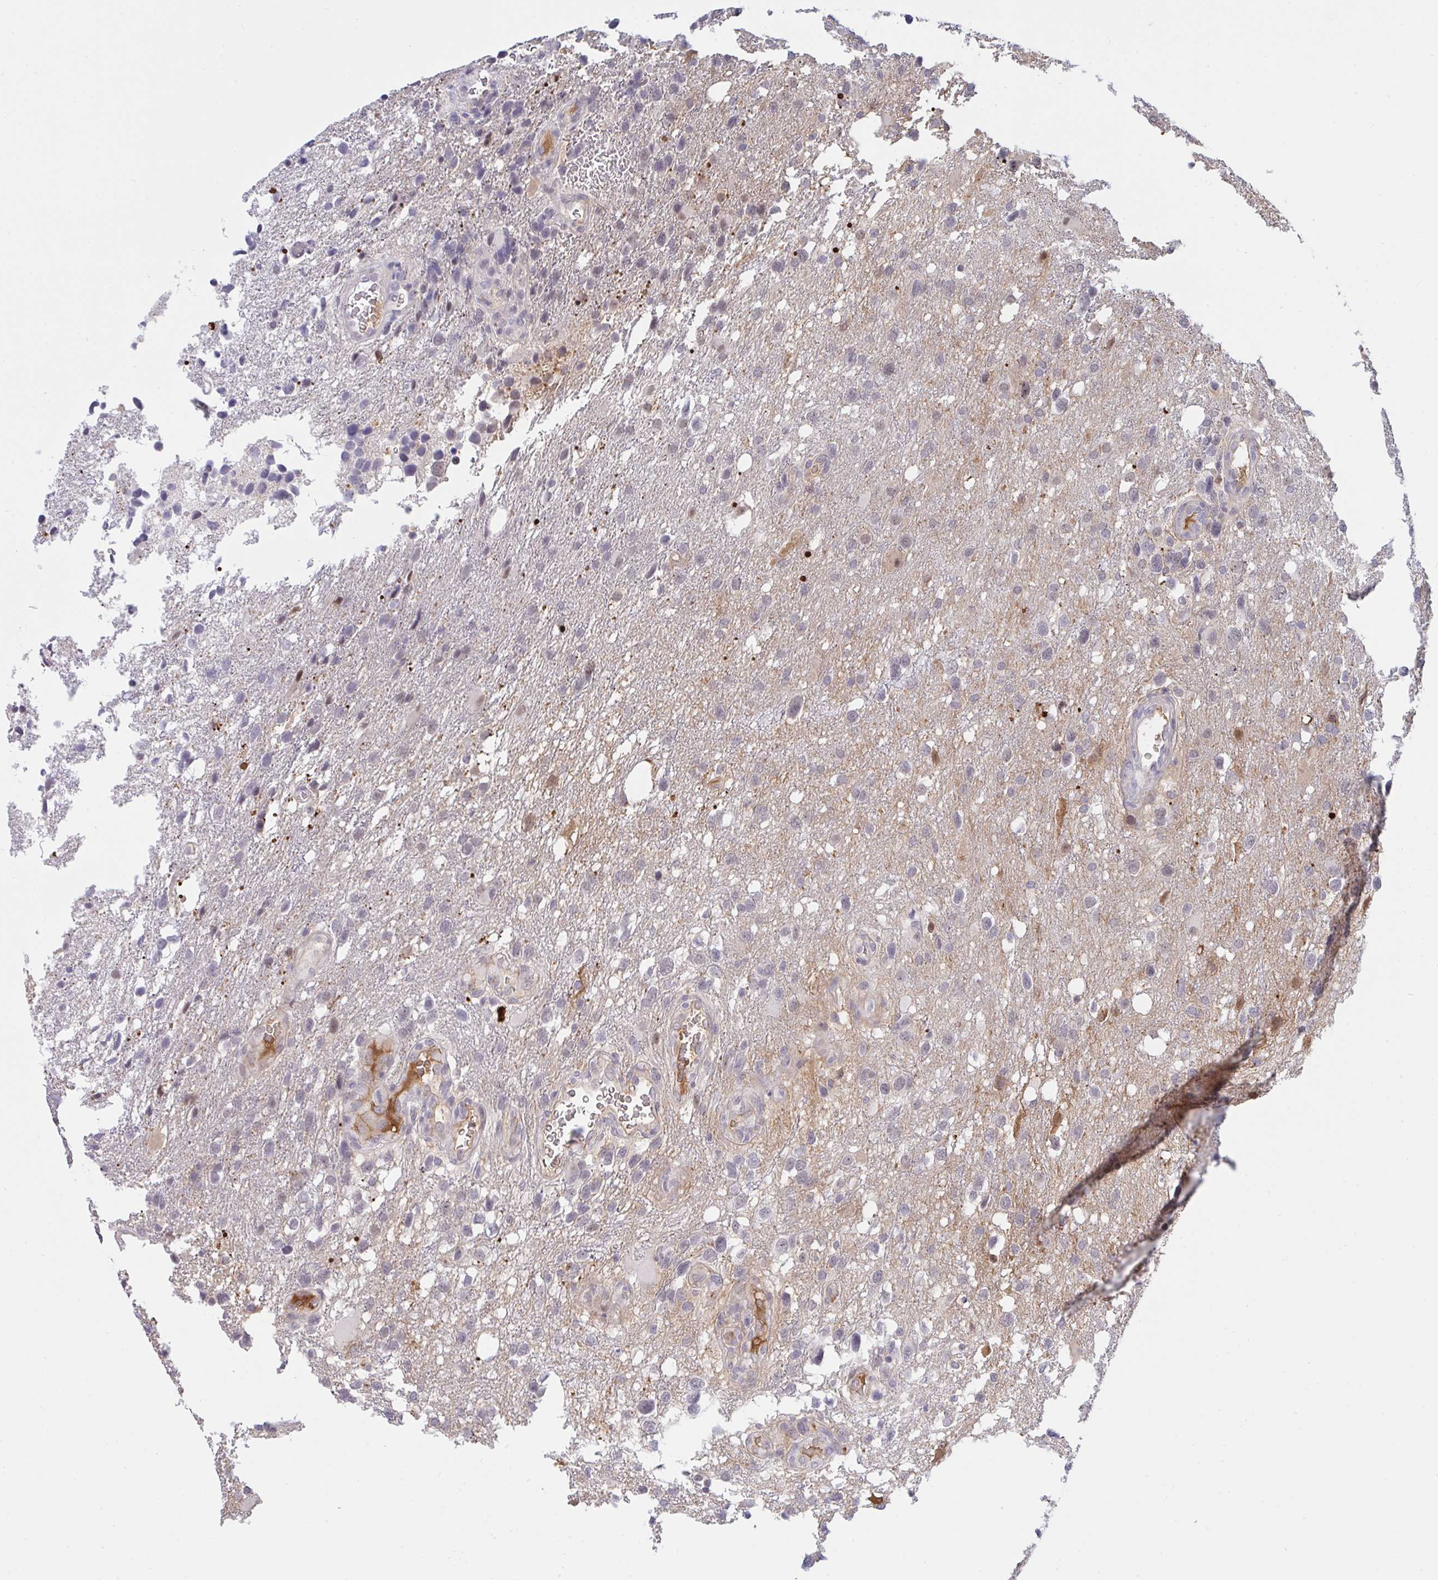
{"staining": {"intensity": "negative", "quantity": "none", "location": "none"}, "tissue": "glioma", "cell_type": "Tumor cells", "image_type": "cancer", "snomed": [{"axis": "morphology", "description": "Glioma, malignant, High grade"}, {"axis": "topography", "description": "Brain"}], "caption": "The IHC micrograph has no significant staining in tumor cells of malignant glioma (high-grade) tissue.", "gene": "DSCAML1", "patient": {"sex": "female", "age": 58}}